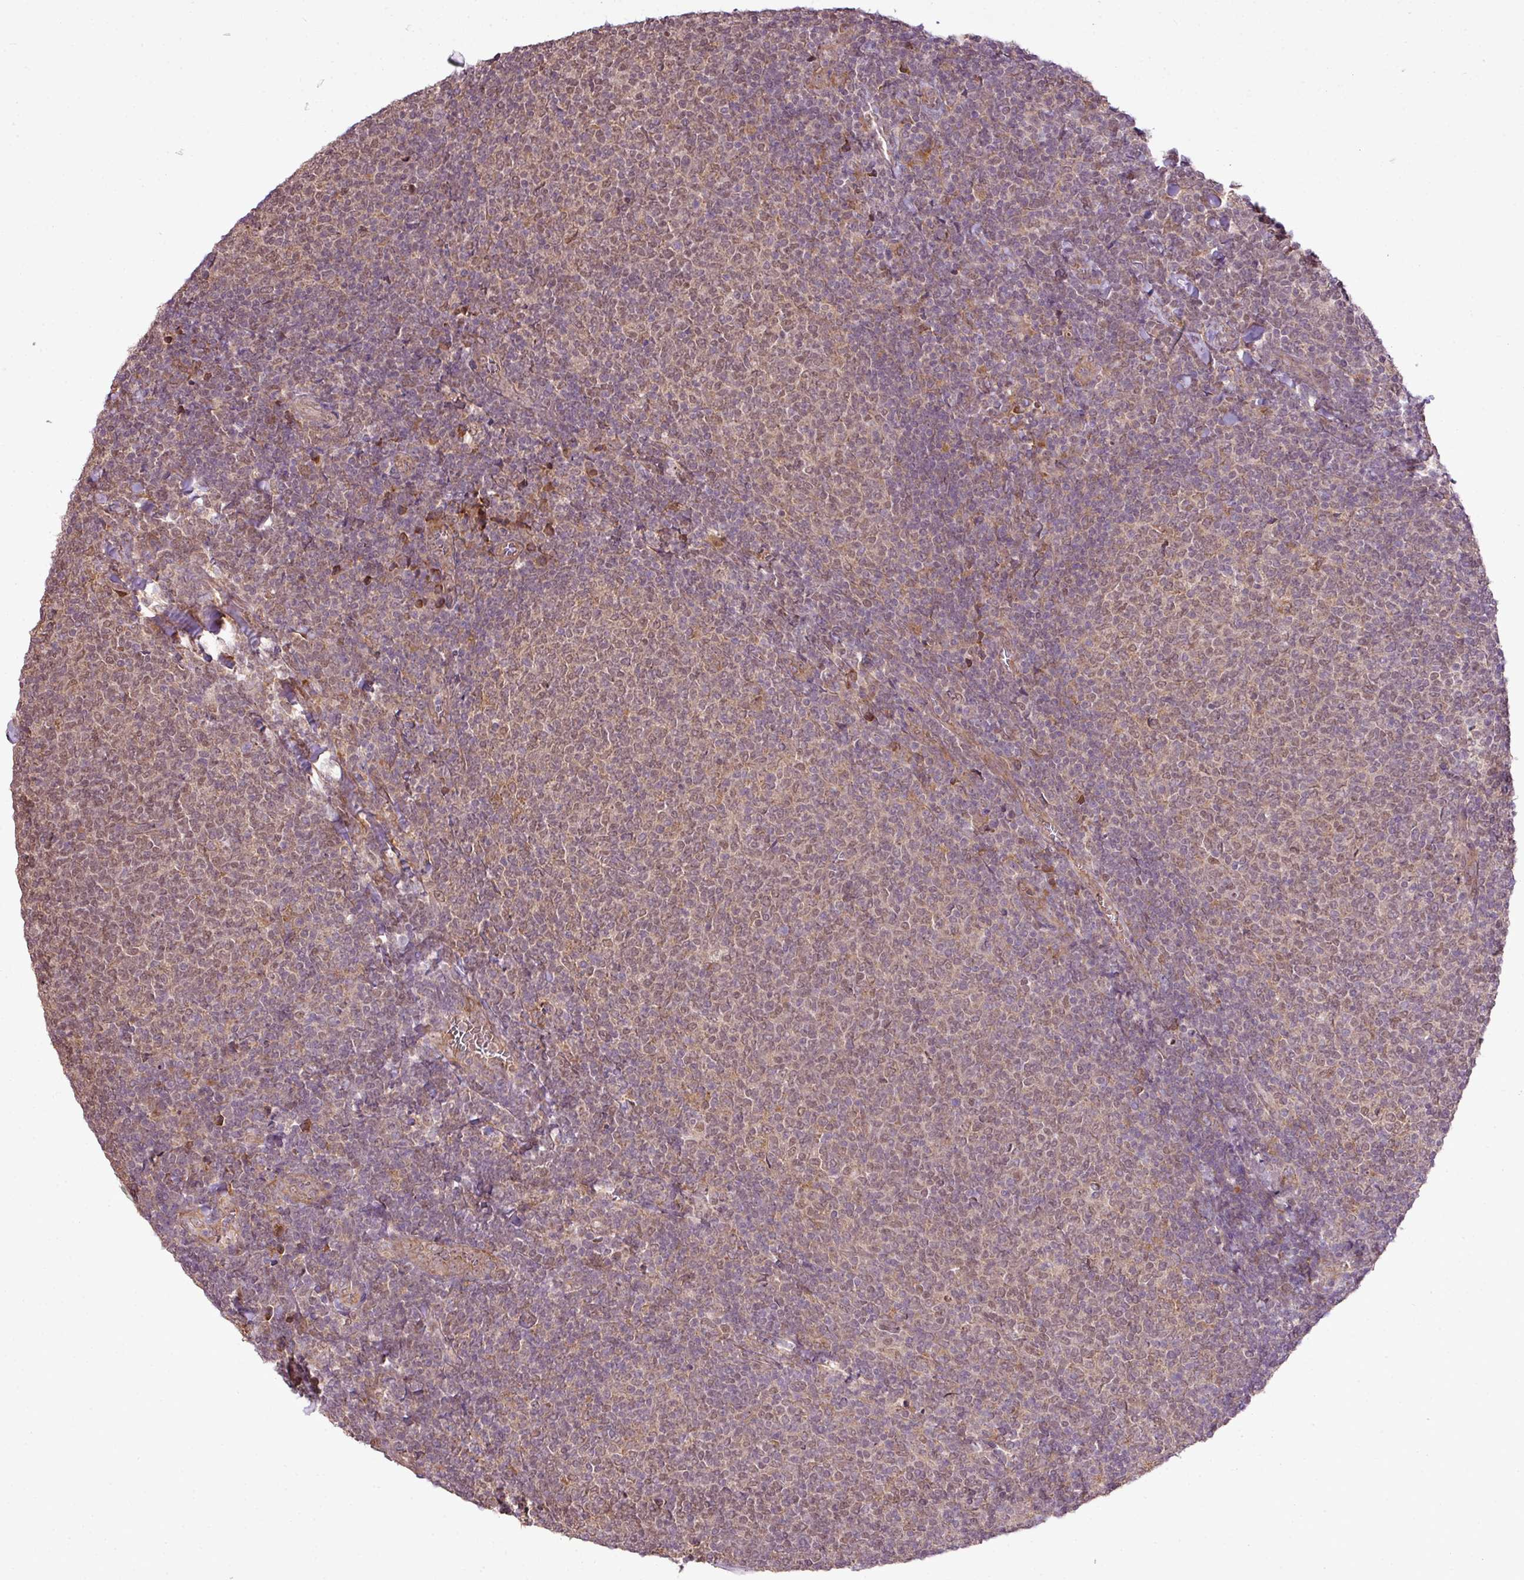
{"staining": {"intensity": "weak", "quantity": "25%-75%", "location": "cytoplasmic/membranous,nuclear"}, "tissue": "lymphoma", "cell_type": "Tumor cells", "image_type": "cancer", "snomed": [{"axis": "morphology", "description": "Malignant lymphoma, non-Hodgkin's type, Low grade"}, {"axis": "topography", "description": "Lymph node"}], "caption": "High-magnification brightfield microscopy of lymphoma stained with DAB (3,3'-diaminobenzidine) (brown) and counterstained with hematoxylin (blue). tumor cells exhibit weak cytoplasmic/membranous and nuclear expression is seen in about25%-75% of cells. Immunohistochemistry (ihc) stains the protein in brown and the nuclei are stained blue.", "gene": "DNAAF4", "patient": {"sex": "male", "age": 52}}